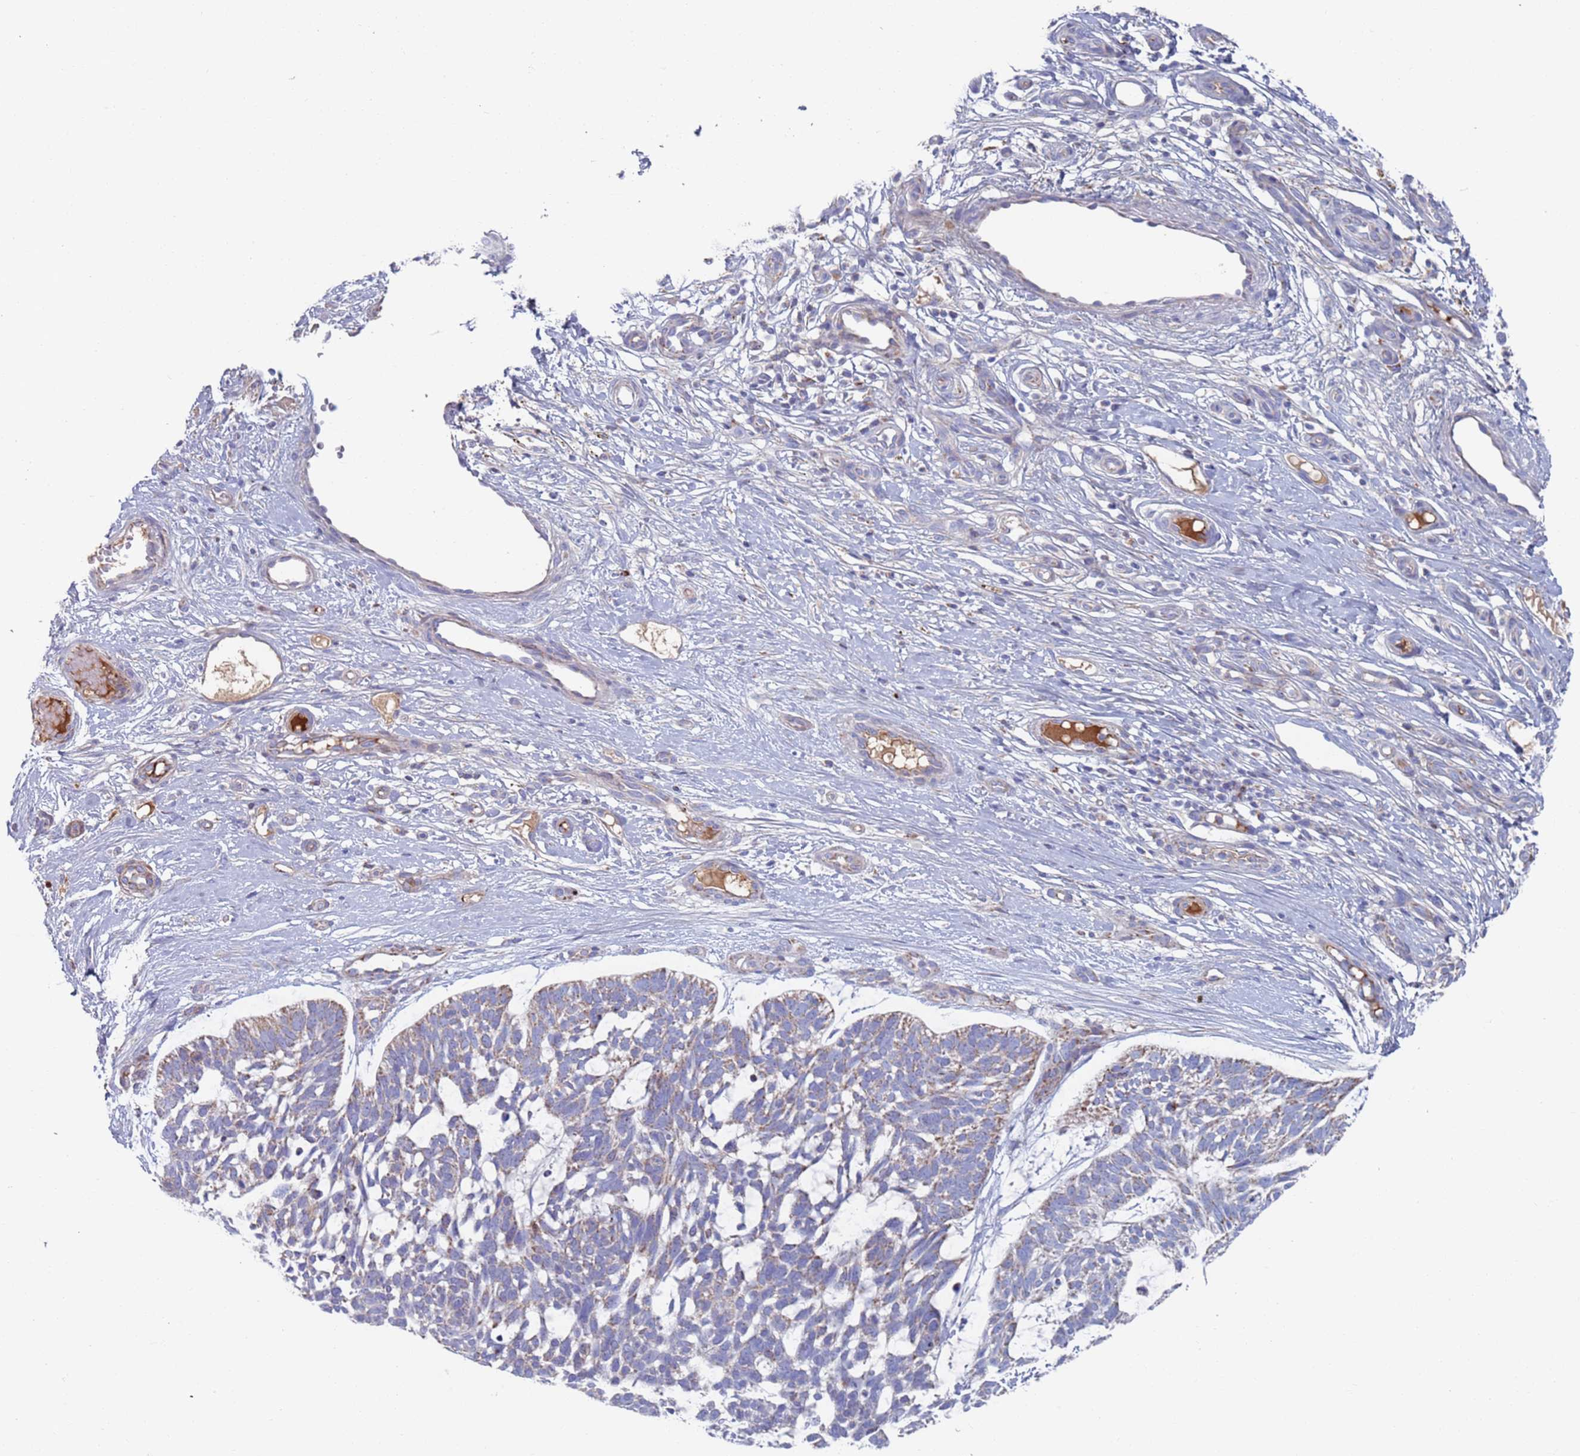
{"staining": {"intensity": "weak", "quantity": "25%-75%", "location": "cytoplasmic/membranous"}, "tissue": "skin cancer", "cell_type": "Tumor cells", "image_type": "cancer", "snomed": [{"axis": "morphology", "description": "Basal cell carcinoma"}, {"axis": "topography", "description": "Skin"}], "caption": "Immunohistochemistry (IHC) photomicrograph of neoplastic tissue: skin basal cell carcinoma stained using IHC displays low levels of weak protein expression localized specifically in the cytoplasmic/membranous of tumor cells, appearing as a cytoplasmic/membranous brown color.", "gene": "MRPL22", "patient": {"sex": "male", "age": 88}}